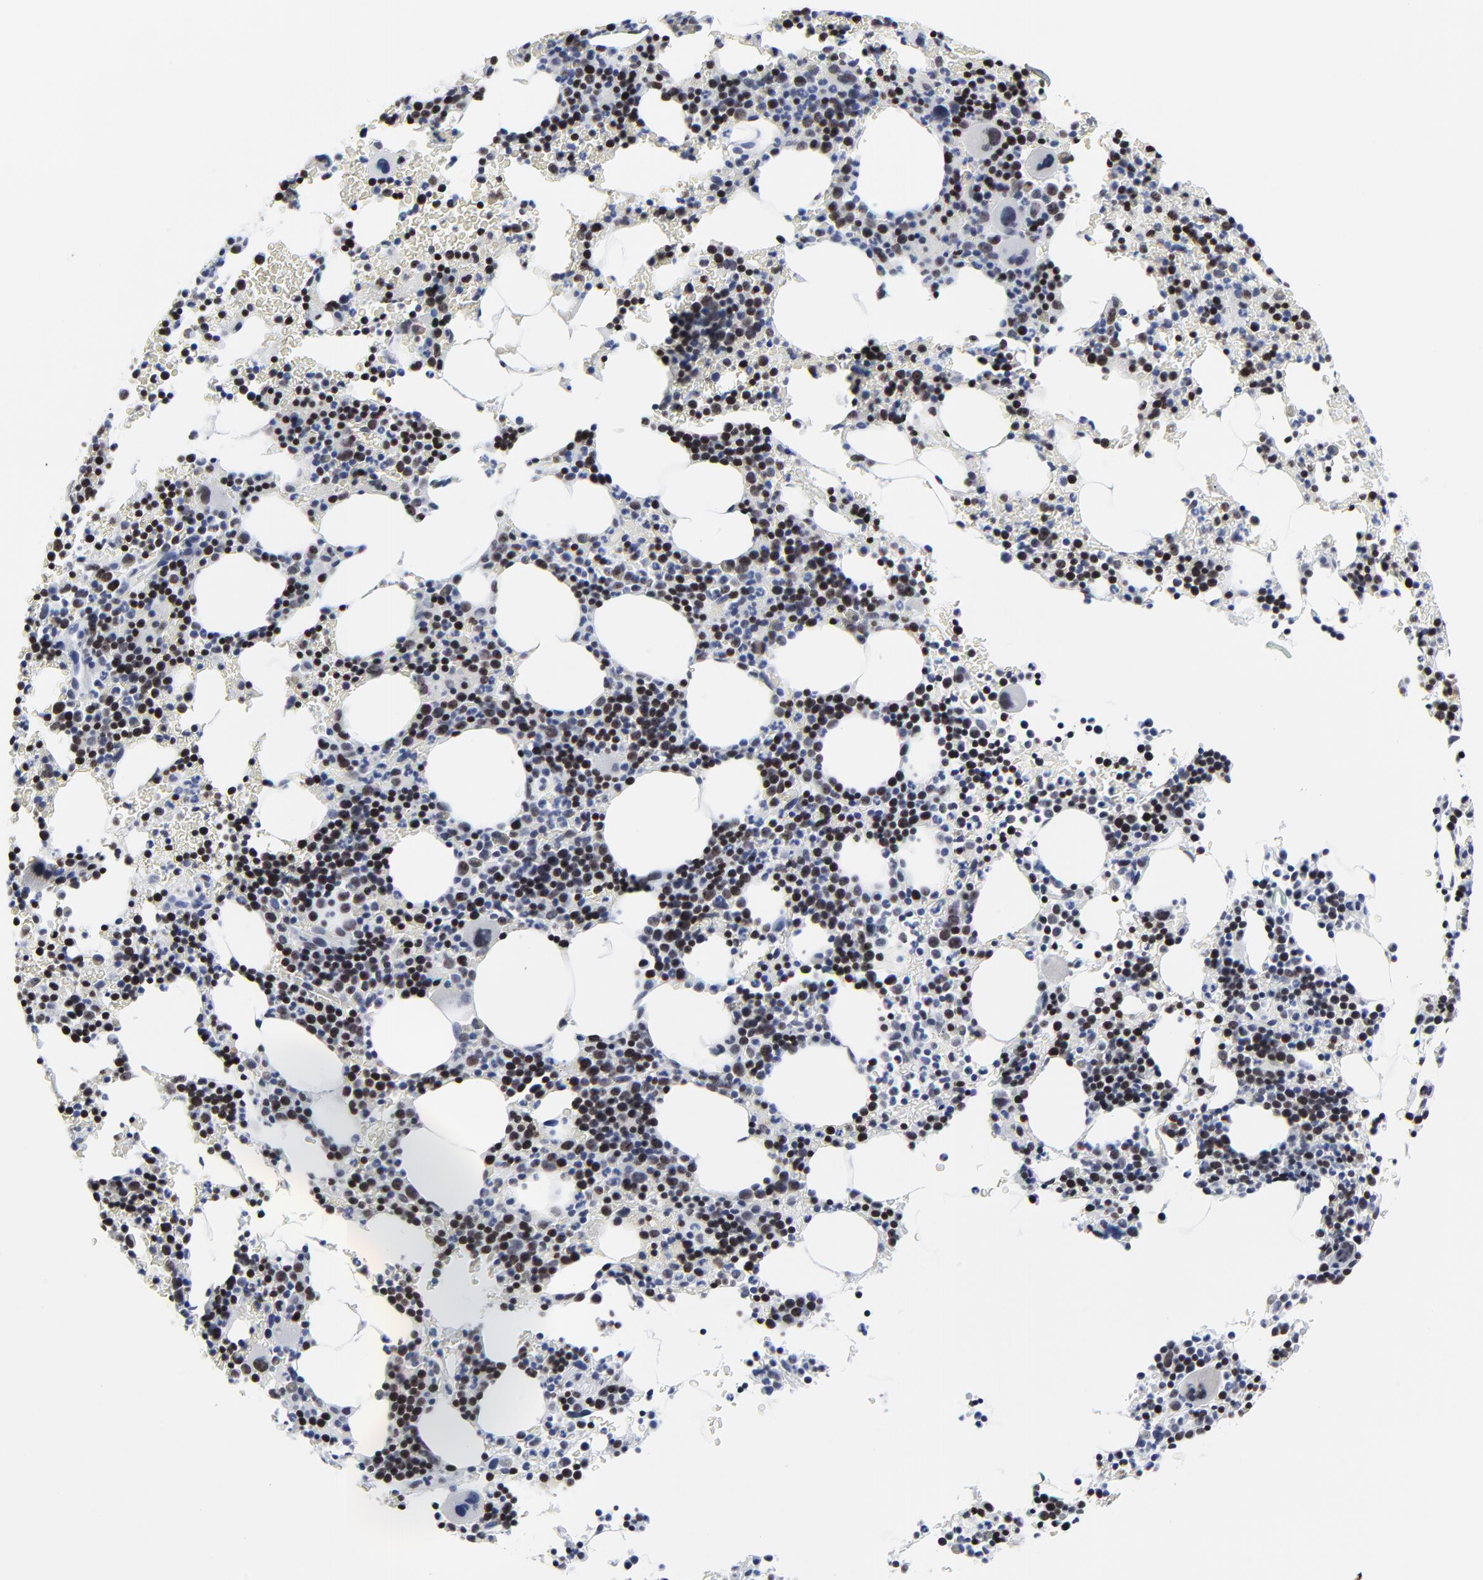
{"staining": {"intensity": "strong", "quantity": "25%-75%", "location": "nuclear"}, "tissue": "bone marrow", "cell_type": "Hematopoietic cells", "image_type": "normal", "snomed": [{"axis": "morphology", "description": "Normal tissue, NOS"}, {"axis": "topography", "description": "Bone marrow"}], "caption": "Hematopoietic cells exhibit strong nuclear staining in about 25%-75% of cells in benign bone marrow.", "gene": "ZNF589", "patient": {"sex": "female", "age": 78}}